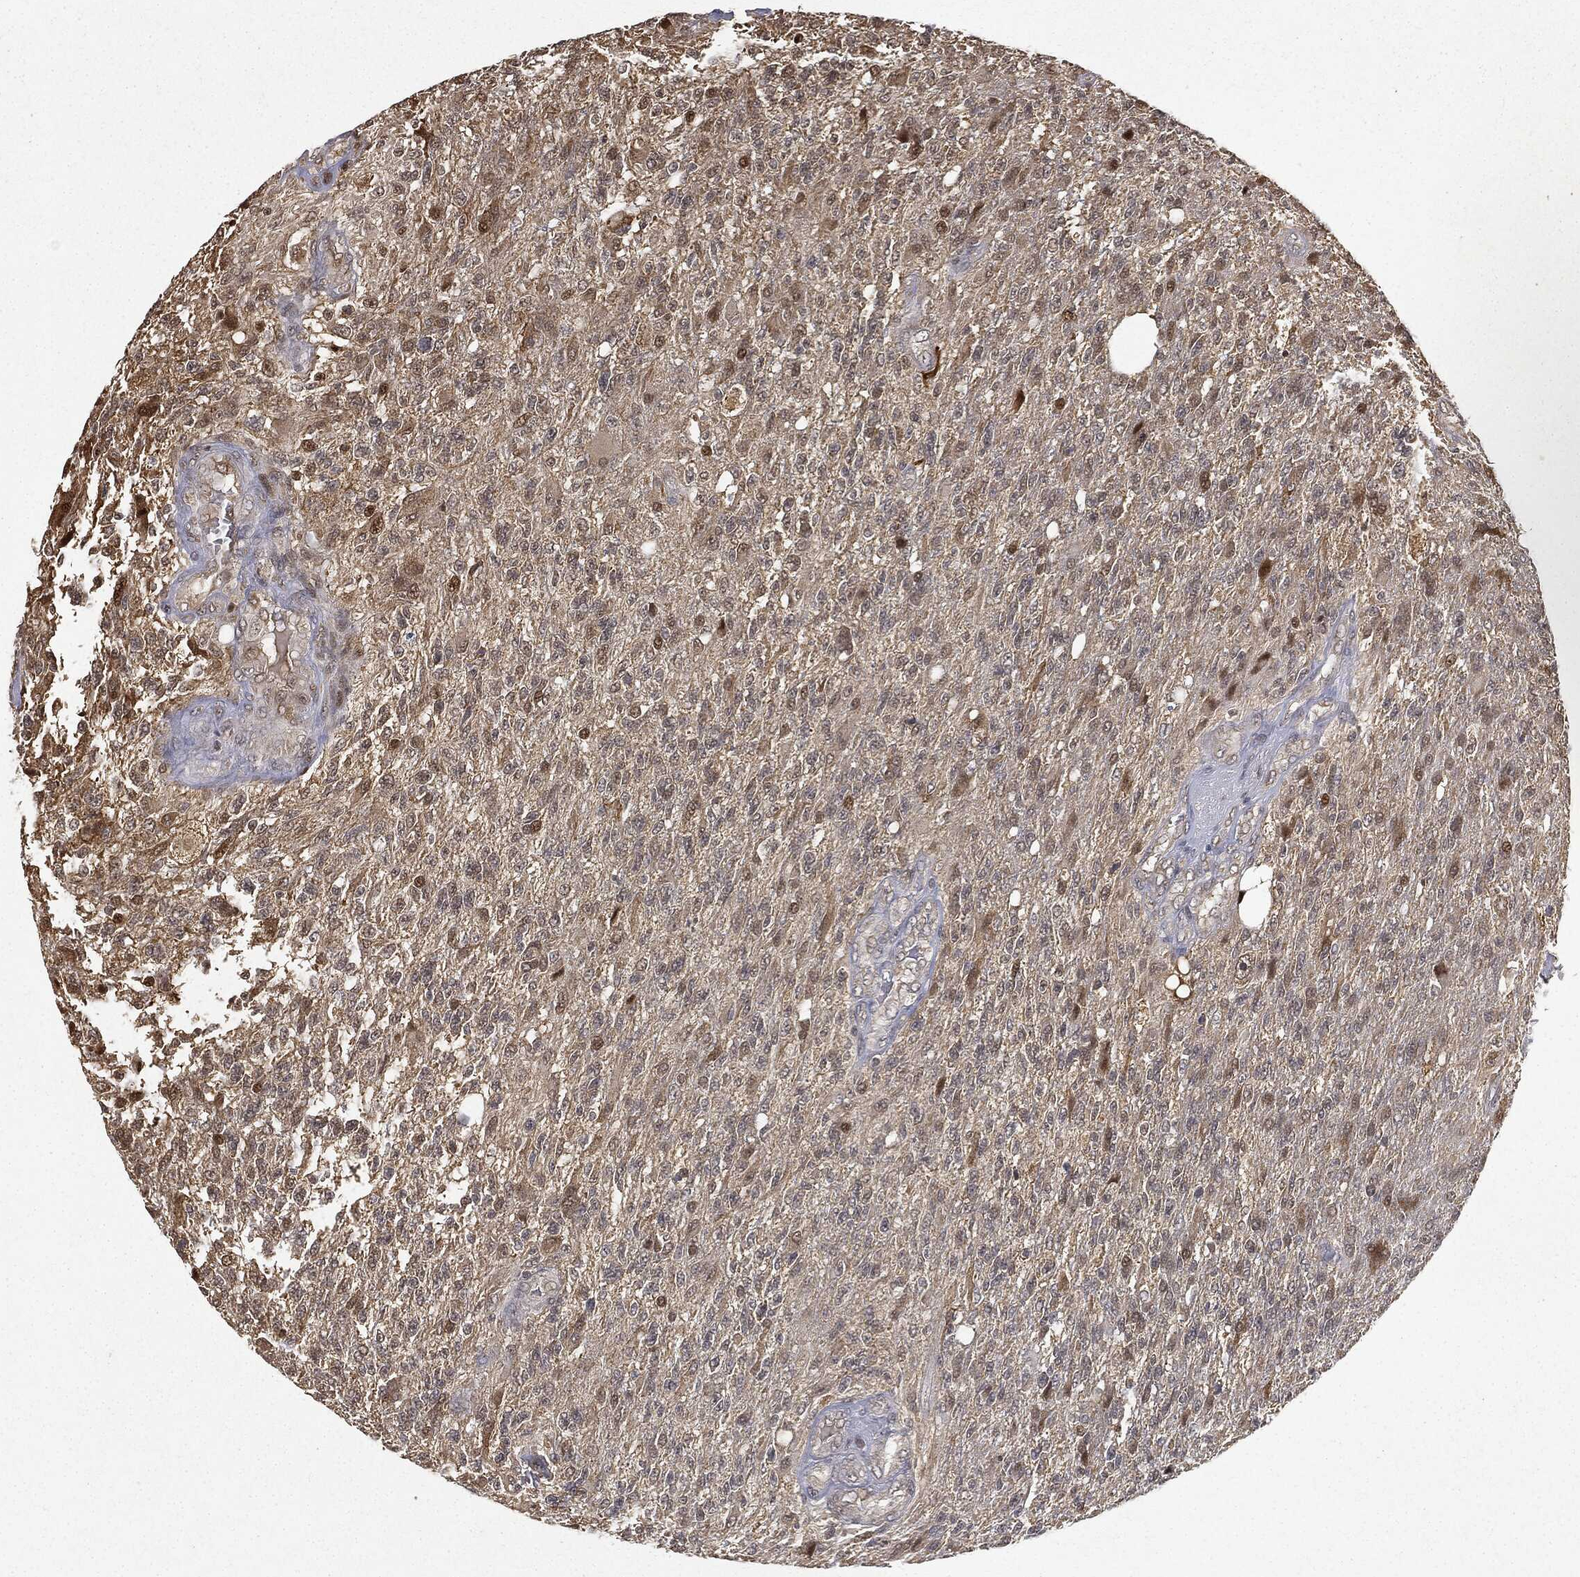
{"staining": {"intensity": "weak", "quantity": "<25%", "location": "nuclear"}, "tissue": "glioma", "cell_type": "Tumor cells", "image_type": "cancer", "snomed": [{"axis": "morphology", "description": "Glioma, malignant, High grade"}, {"axis": "topography", "description": "Brain"}], "caption": "Human glioma stained for a protein using immunohistochemistry displays no positivity in tumor cells.", "gene": "ZNHIT6", "patient": {"sex": "male", "age": 56}}